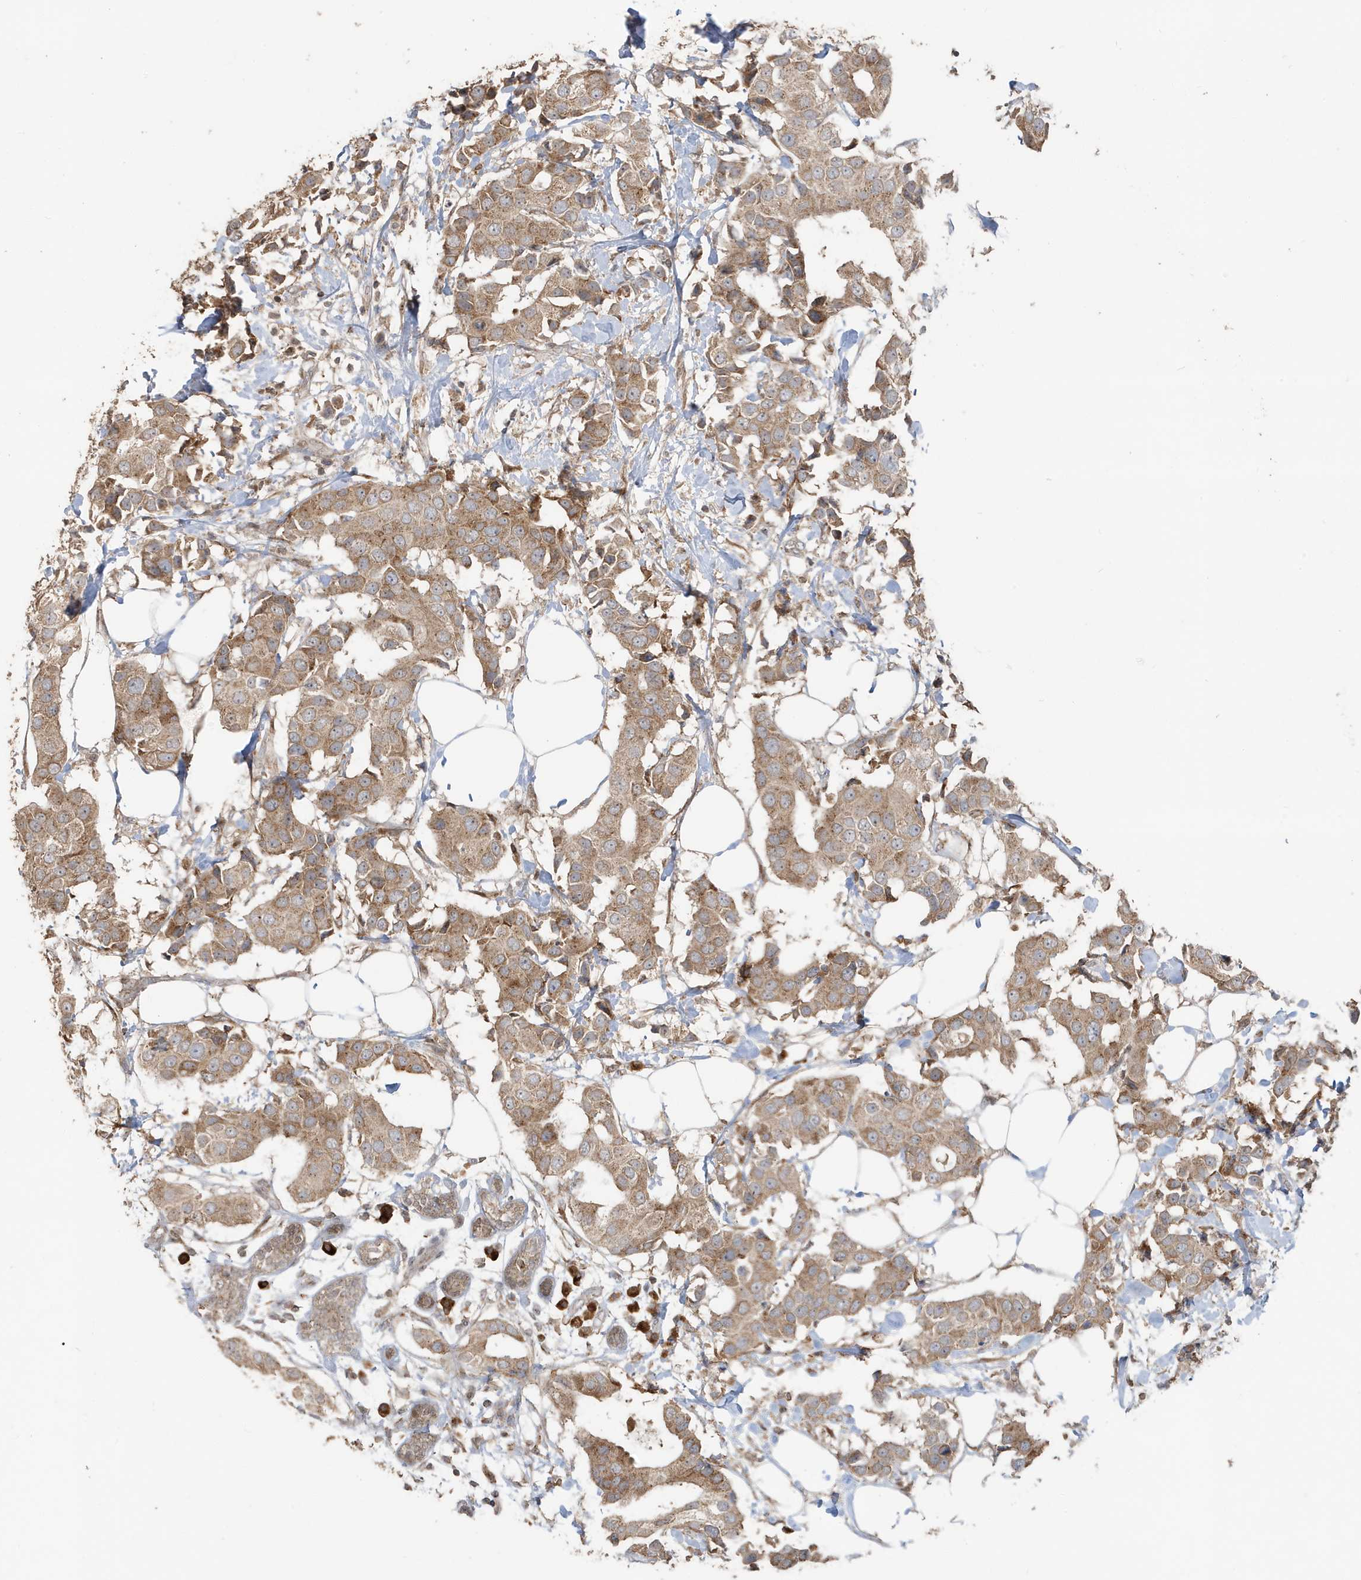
{"staining": {"intensity": "moderate", "quantity": ">75%", "location": "cytoplasmic/membranous"}, "tissue": "breast cancer", "cell_type": "Tumor cells", "image_type": "cancer", "snomed": [{"axis": "morphology", "description": "Normal tissue, NOS"}, {"axis": "morphology", "description": "Duct carcinoma"}, {"axis": "topography", "description": "Breast"}], "caption": "Breast cancer tissue reveals moderate cytoplasmic/membranous staining in about >75% of tumor cells", "gene": "RER1", "patient": {"sex": "female", "age": 39}}